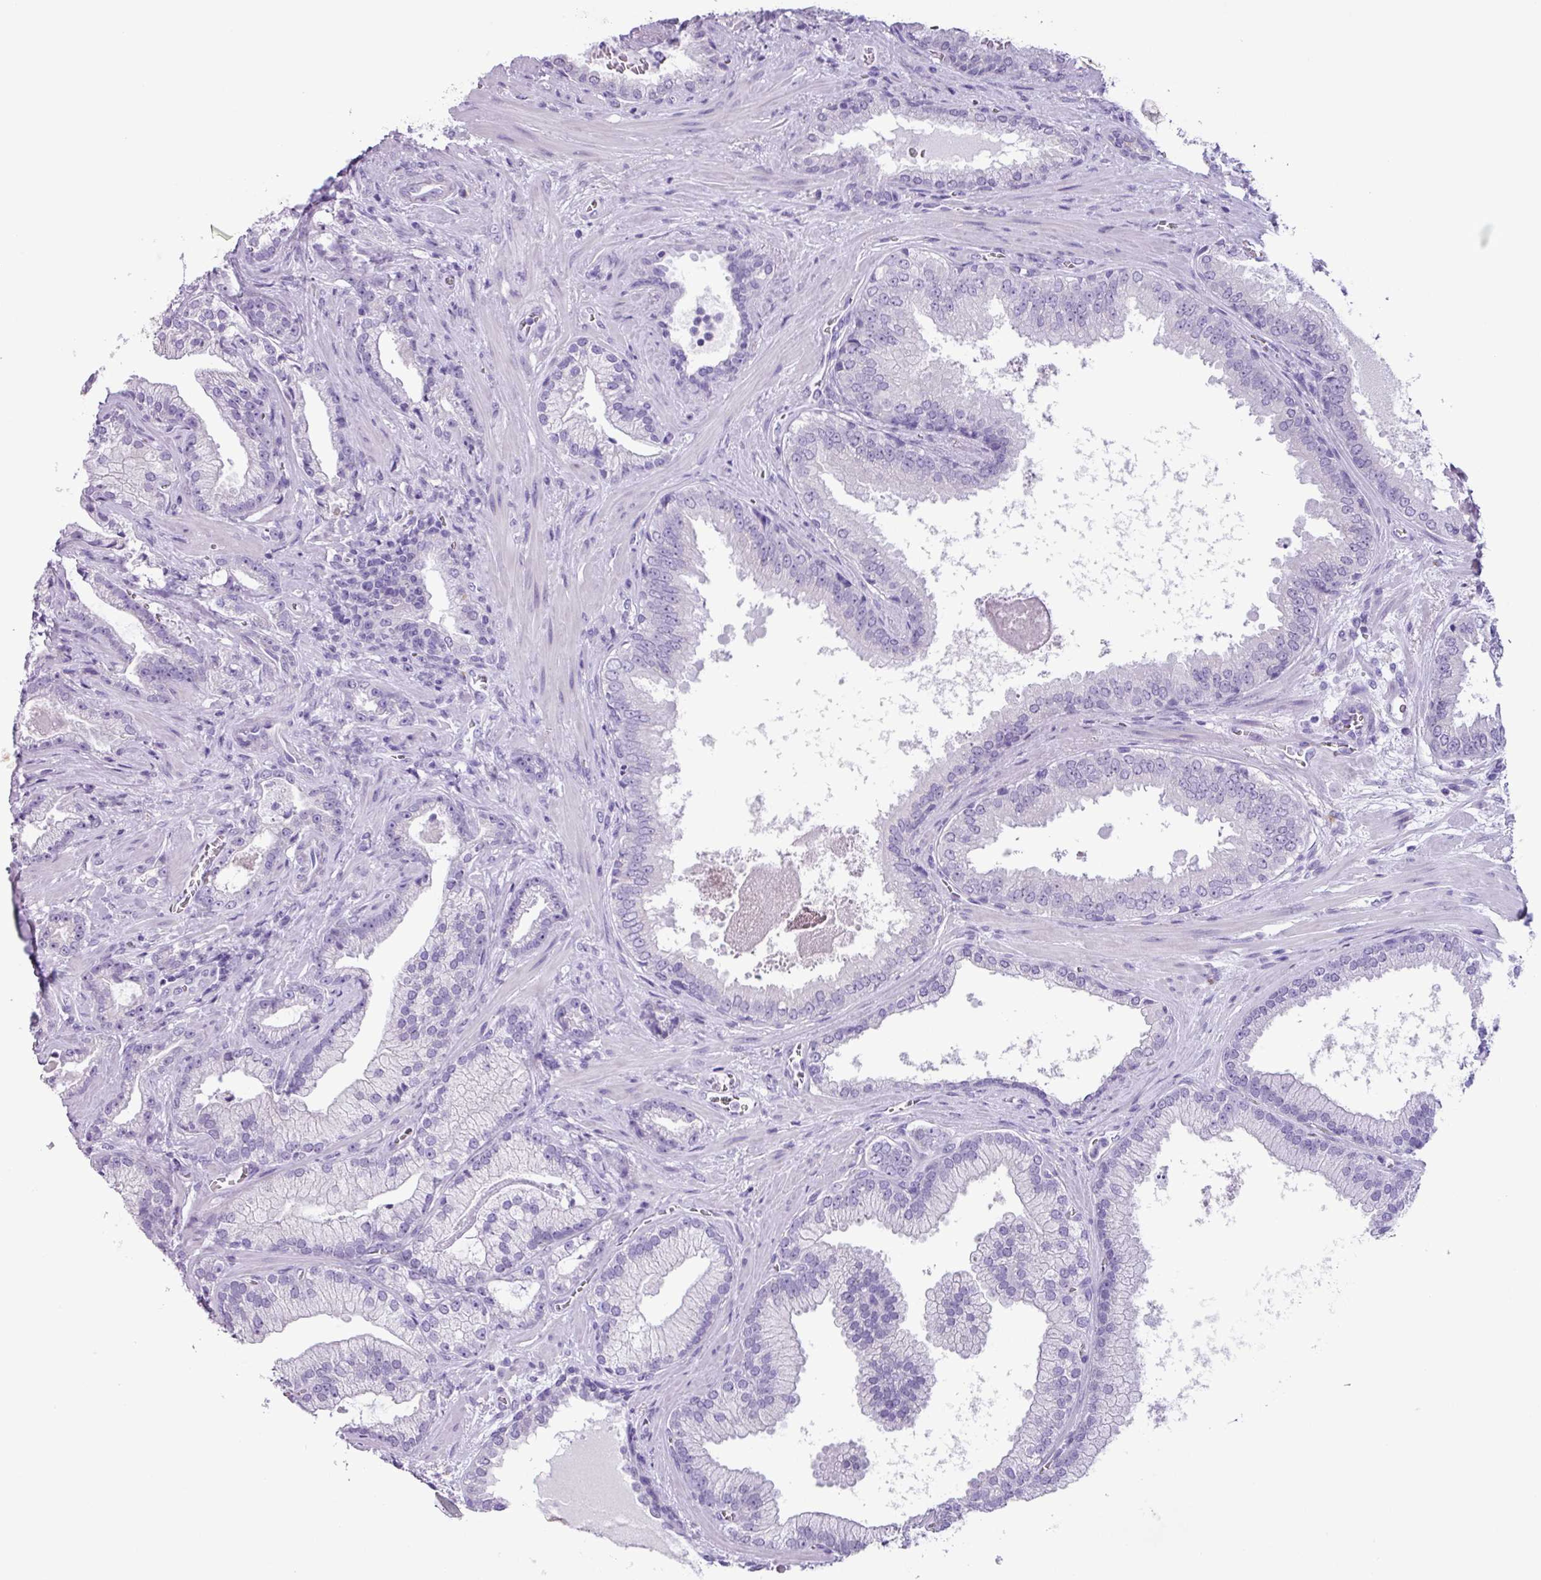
{"staining": {"intensity": "negative", "quantity": "none", "location": "none"}, "tissue": "prostate cancer", "cell_type": "Tumor cells", "image_type": "cancer", "snomed": [{"axis": "morphology", "description": "Adenocarcinoma, High grade"}, {"axis": "topography", "description": "Prostate"}], "caption": "This is an immunohistochemistry (IHC) micrograph of high-grade adenocarcinoma (prostate). There is no expression in tumor cells.", "gene": "AGO3", "patient": {"sex": "male", "age": 68}}